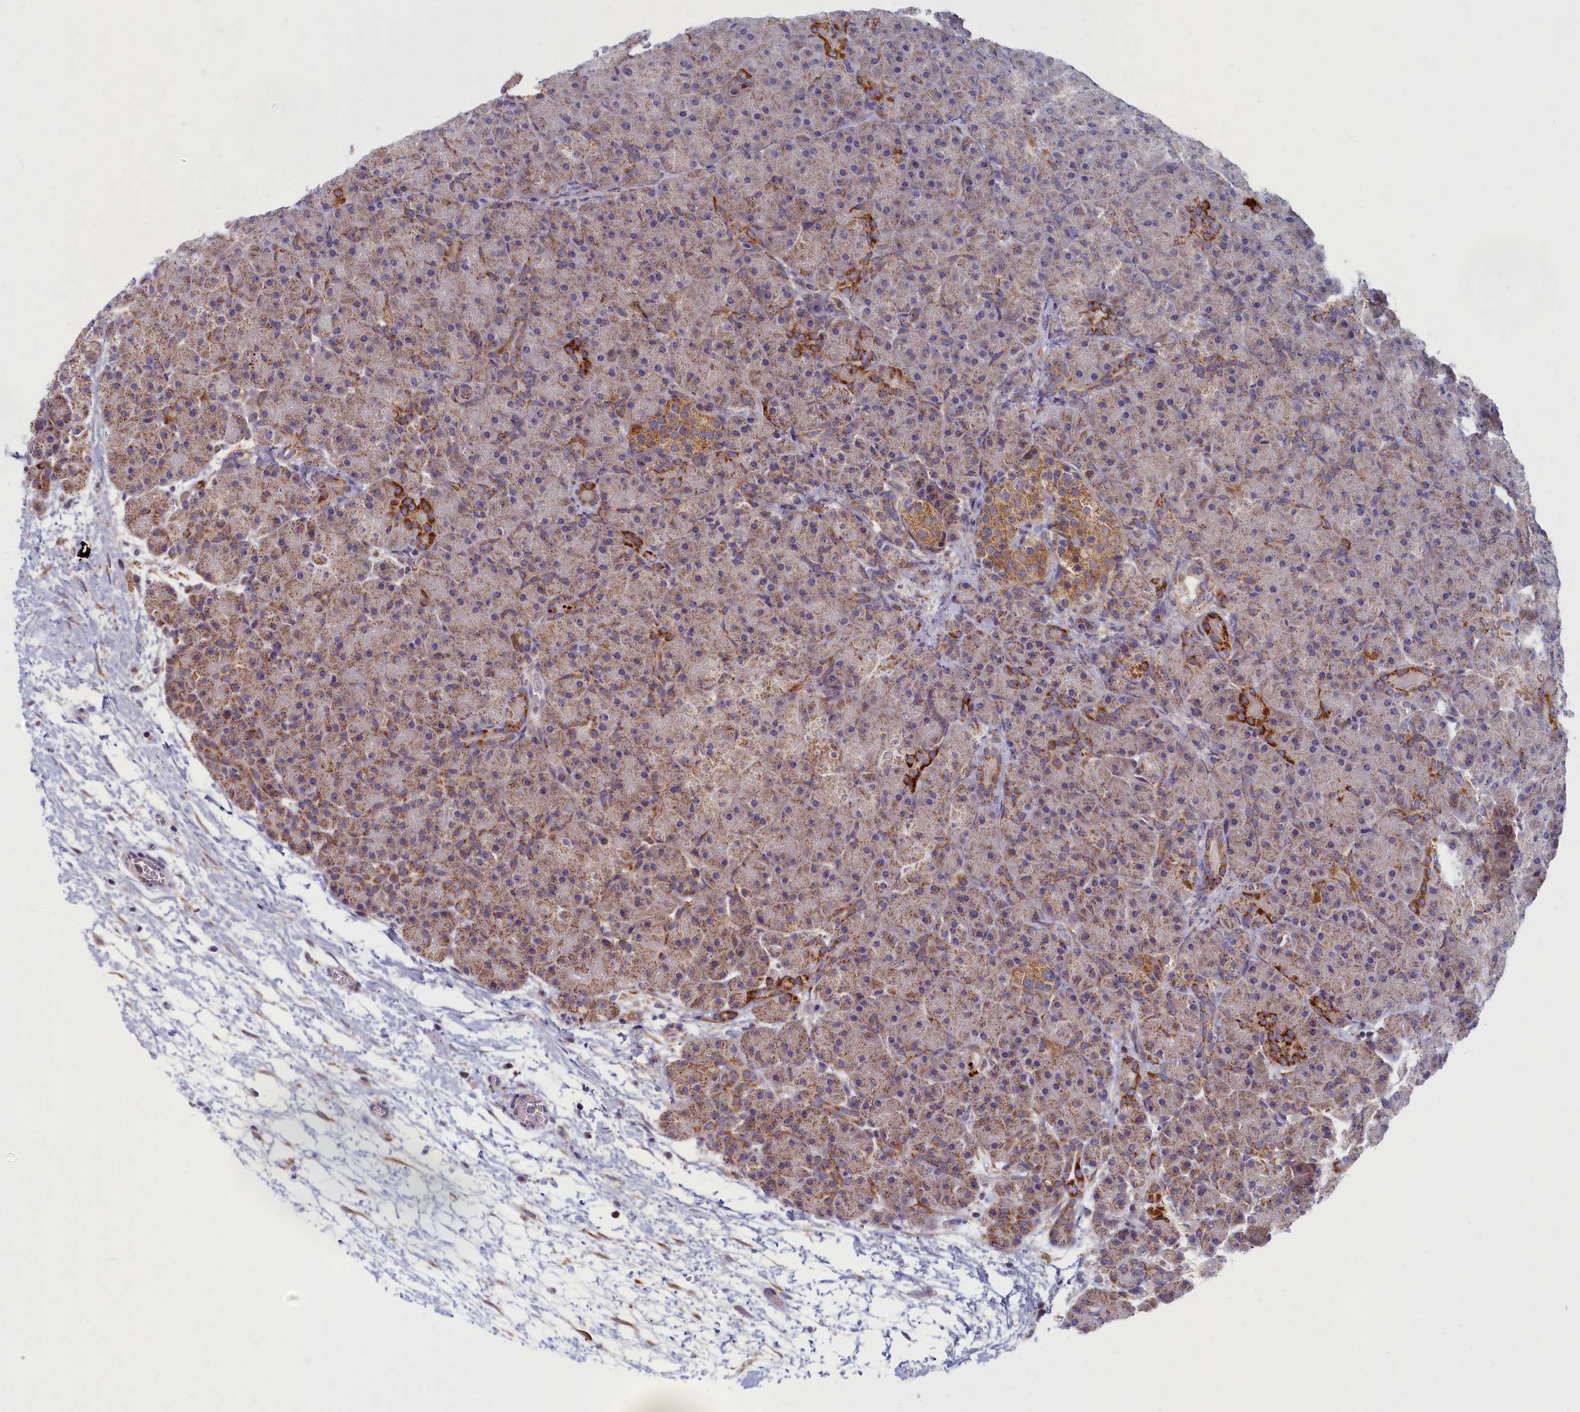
{"staining": {"intensity": "moderate", "quantity": "25%-75%", "location": "cytoplasmic/membranous"}, "tissue": "pancreas", "cell_type": "Exocrine glandular cells", "image_type": "normal", "snomed": [{"axis": "morphology", "description": "Normal tissue, NOS"}, {"axis": "topography", "description": "Pancreas"}], "caption": "This photomicrograph shows immunohistochemistry (IHC) staining of normal pancreas, with medium moderate cytoplasmic/membranous expression in approximately 25%-75% of exocrine glandular cells.", "gene": "MRPS25", "patient": {"sex": "male", "age": 66}}